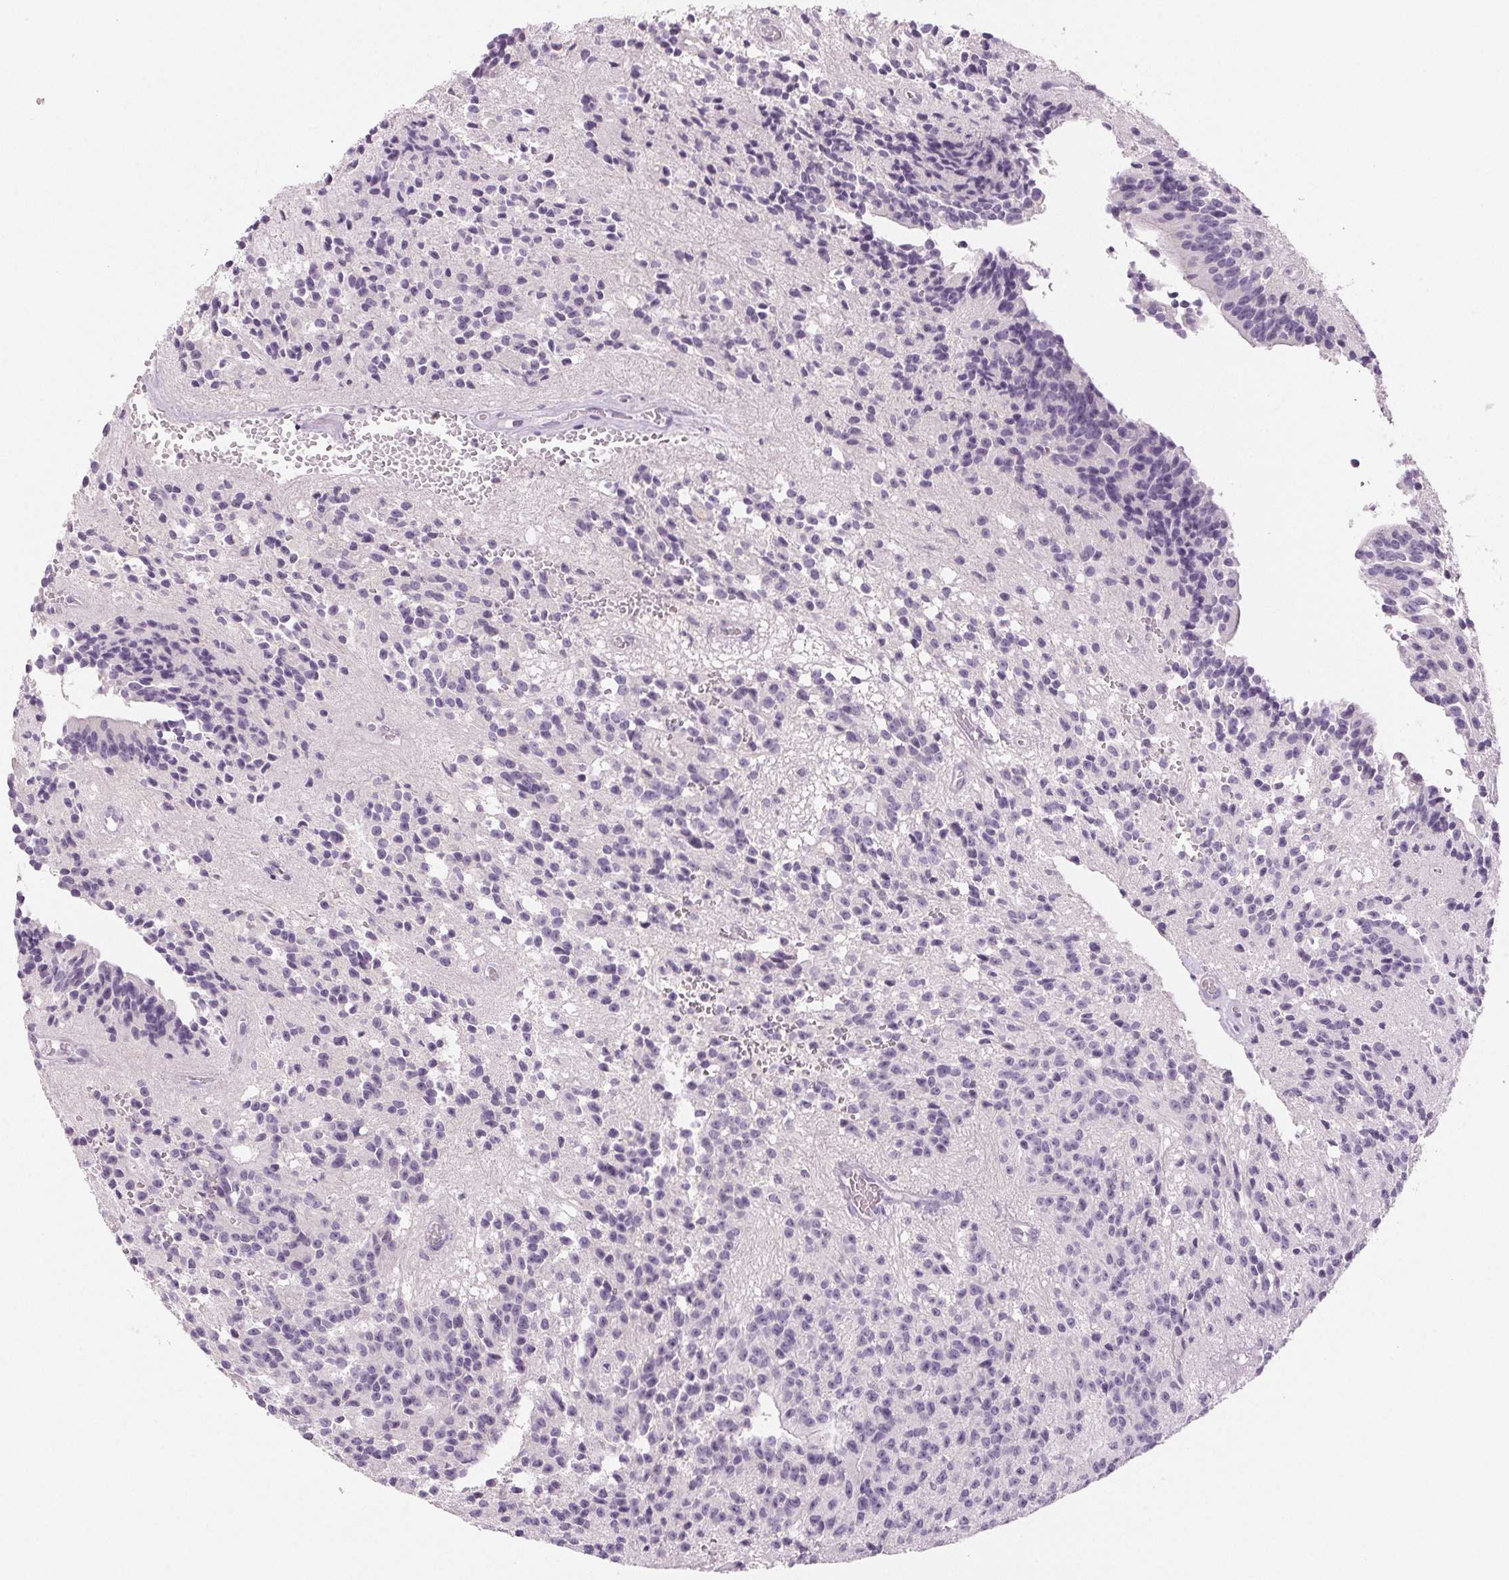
{"staining": {"intensity": "negative", "quantity": "none", "location": "none"}, "tissue": "glioma", "cell_type": "Tumor cells", "image_type": "cancer", "snomed": [{"axis": "morphology", "description": "Glioma, malignant, Low grade"}, {"axis": "topography", "description": "Brain"}], "caption": "Tumor cells are negative for brown protein staining in glioma.", "gene": "EHHADH", "patient": {"sex": "male", "age": 31}}